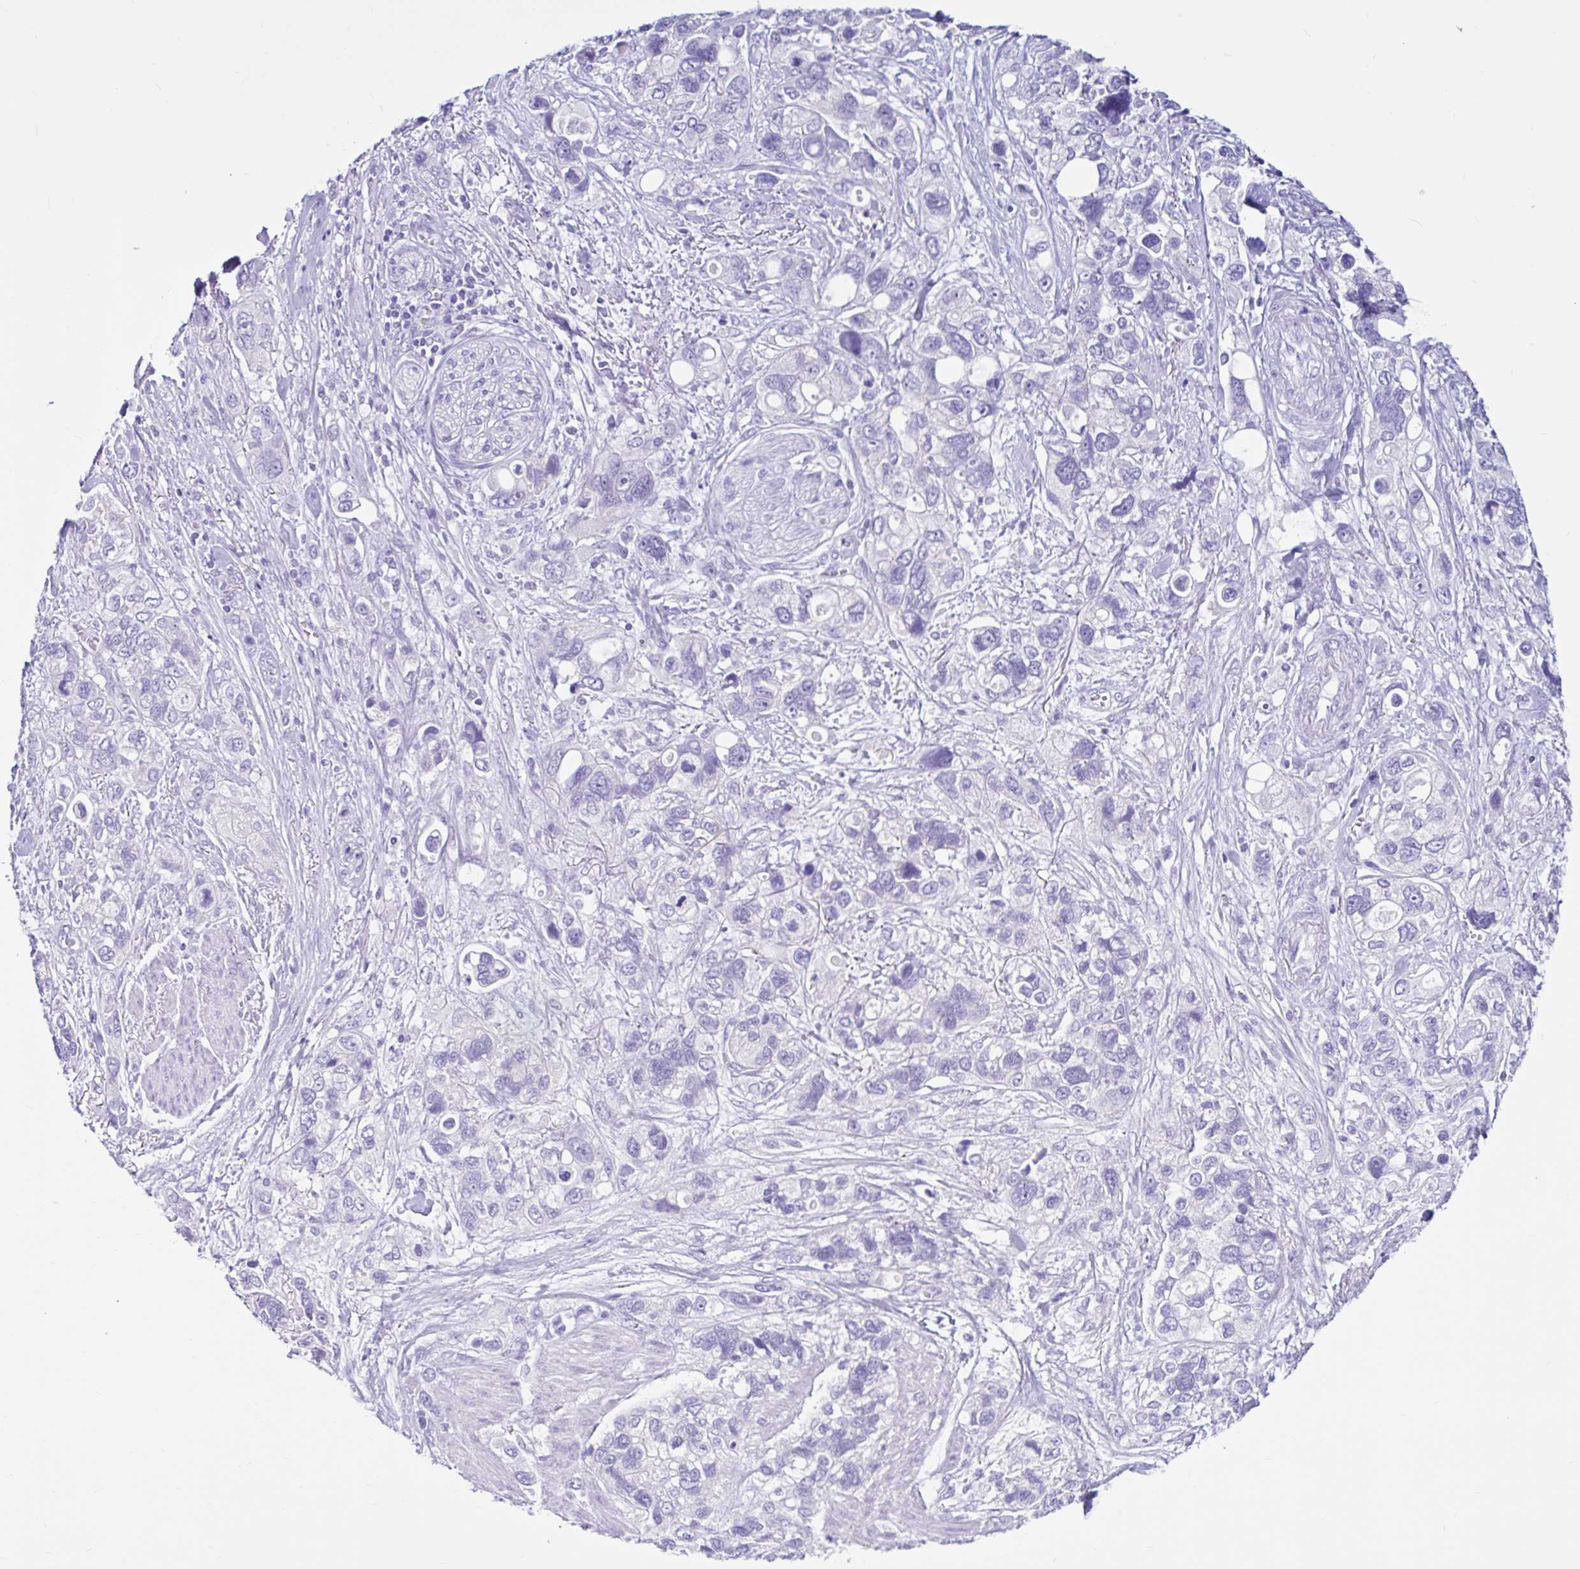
{"staining": {"intensity": "negative", "quantity": "none", "location": "none"}, "tissue": "stomach cancer", "cell_type": "Tumor cells", "image_type": "cancer", "snomed": [{"axis": "morphology", "description": "Adenocarcinoma, NOS"}, {"axis": "topography", "description": "Stomach, upper"}], "caption": "DAB (3,3'-diaminobenzidine) immunohistochemical staining of stomach cancer exhibits no significant expression in tumor cells. (DAB (3,3'-diaminobenzidine) immunohistochemistry with hematoxylin counter stain).", "gene": "CYP19A1", "patient": {"sex": "female", "age": 81}}